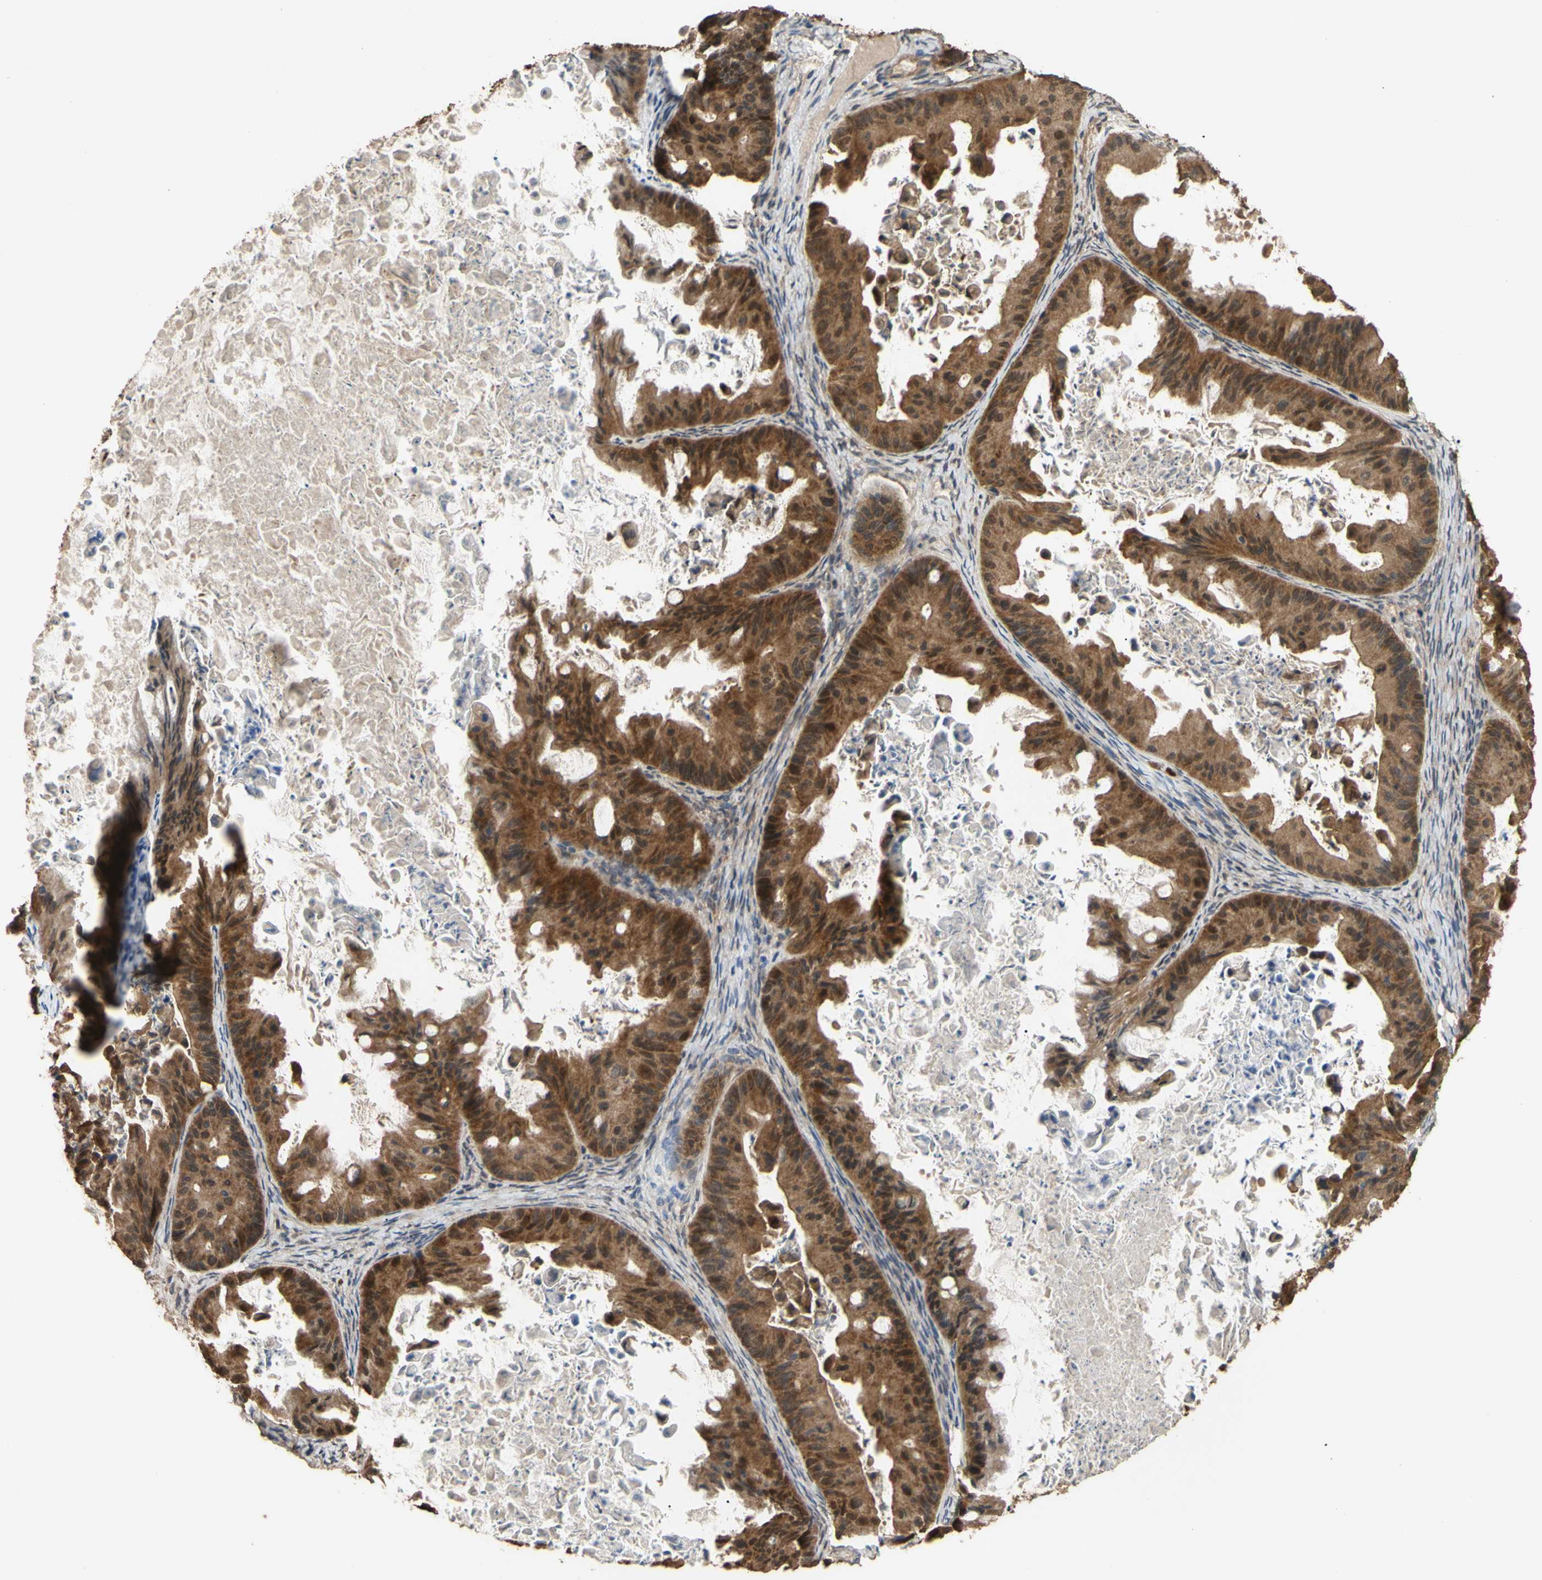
{"staining": {"intensity": "strong", "quantity": ">75%", "location": "cytoplasmic/membranous"}, "tissue": "ovarian cancer", "cell_type": "Tumor cells", "image_type": "cancer", "snomed": [{"axis": "morphology", "description": "Cystadenocarcinoma, mucinous, NOS"}, {"axis": "topography", "description": "Ovary"}], "caption": "About >75% of tumor cells in human ovarian cancer (mucinous cystadenocarcinoma) display strong cytoplasmic/membranous protein expression as visualized by brown immunohistochemical staining.", "gene": "CTTN", "patient": {"sex": "female", "age": 37}}